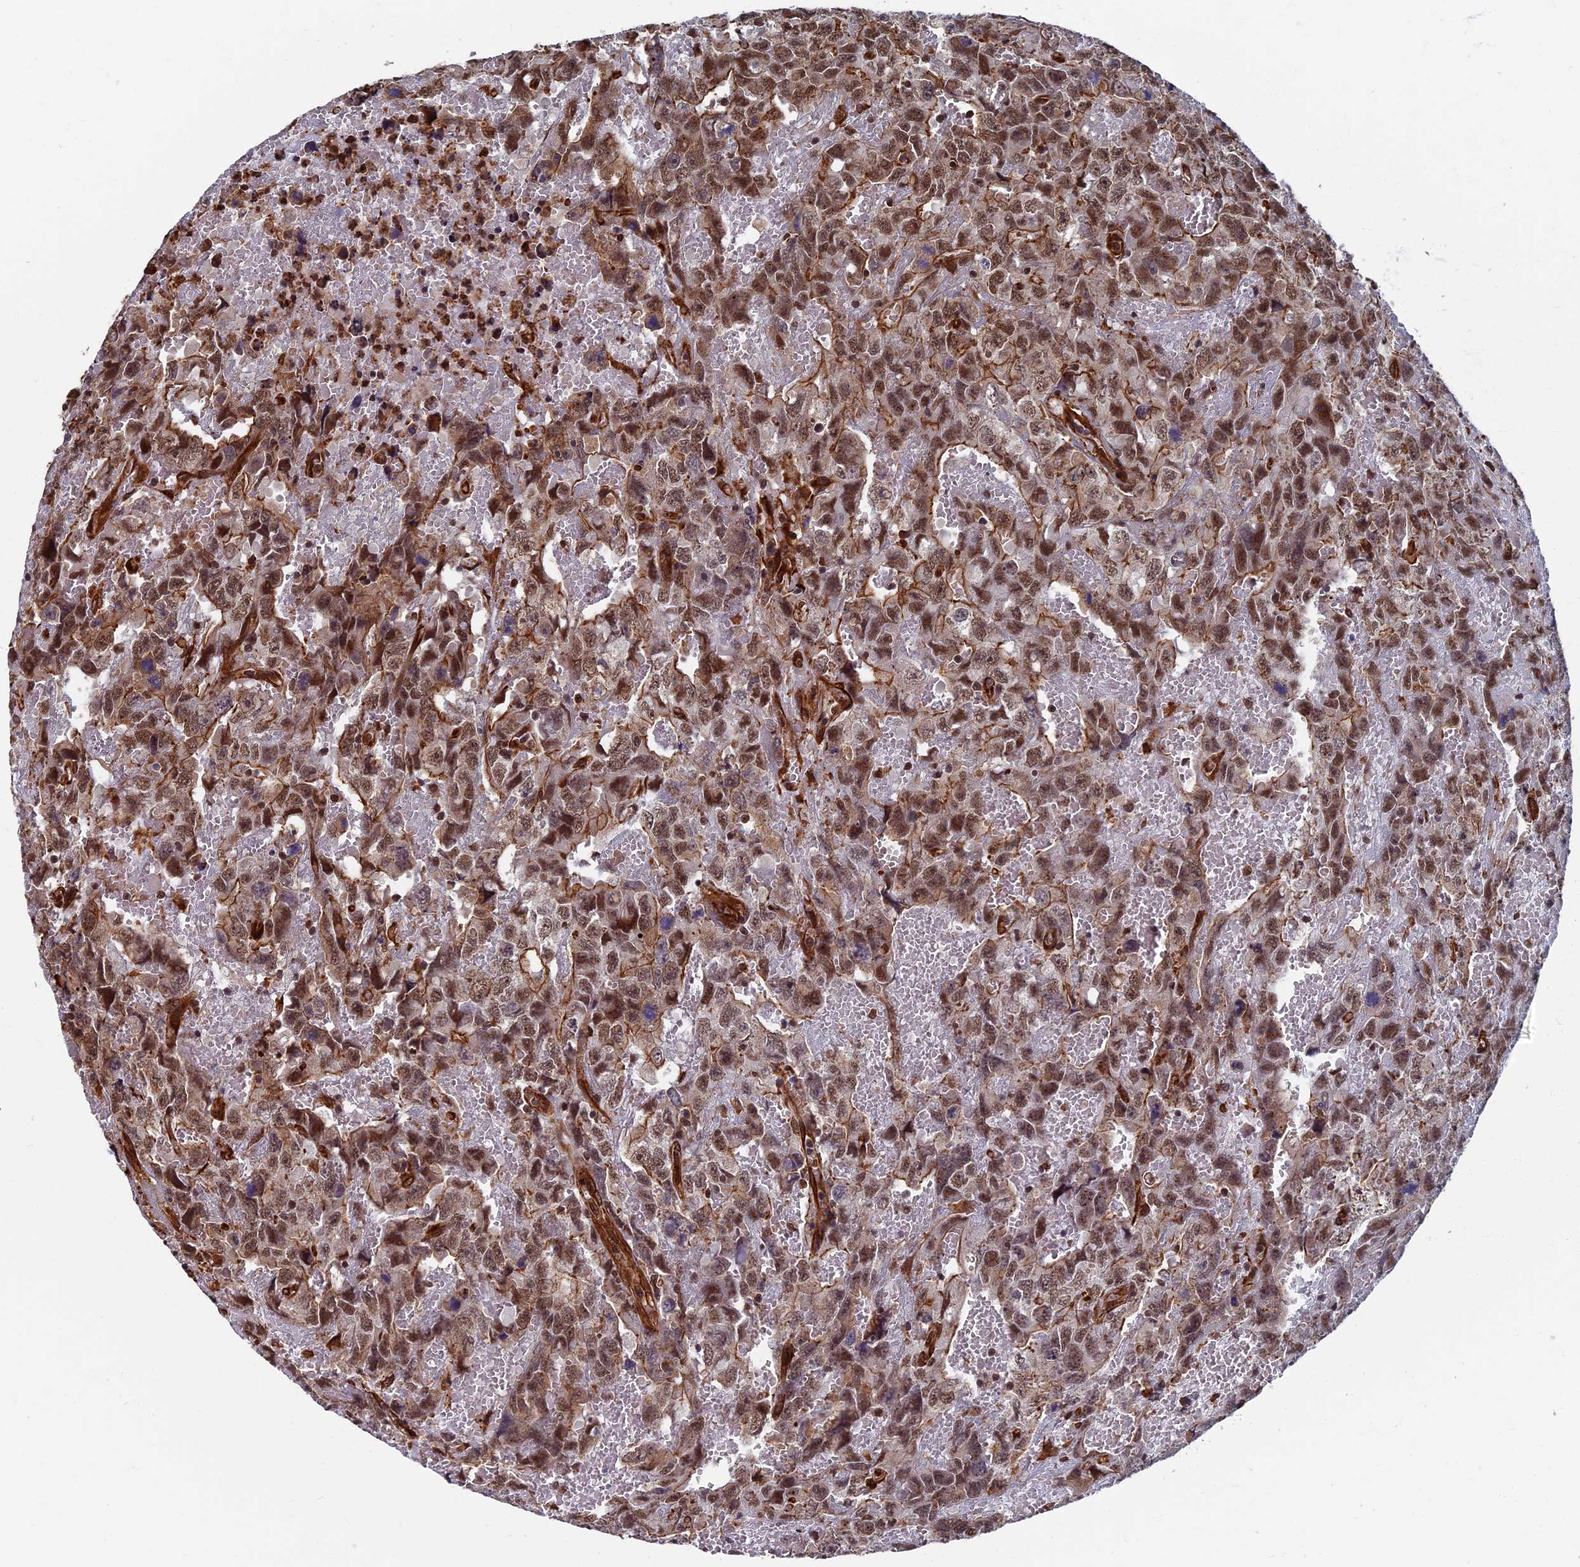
{"staining": {"intensity": "moderate", "quantity": ">75%", "location": "cytoplasmic/membranous,nuclear"}, "tissue": "testis cancer", "cell_type": "Tumor cells", "image_type": "cancer", "snomed": [{"axis": "morphology", "description": "Carcinoma, Embryonal, NOS"}, {"axis": "topography", "description": "Testis"}], "caption": "Moderate cytoplasmic/membranous and nuclear expression is appreciated in approximately >75% of tumor cells in testis embryonal carcinoma.", "gene": "CTDP1", "patient": {"sex": "male", "age": 45}}